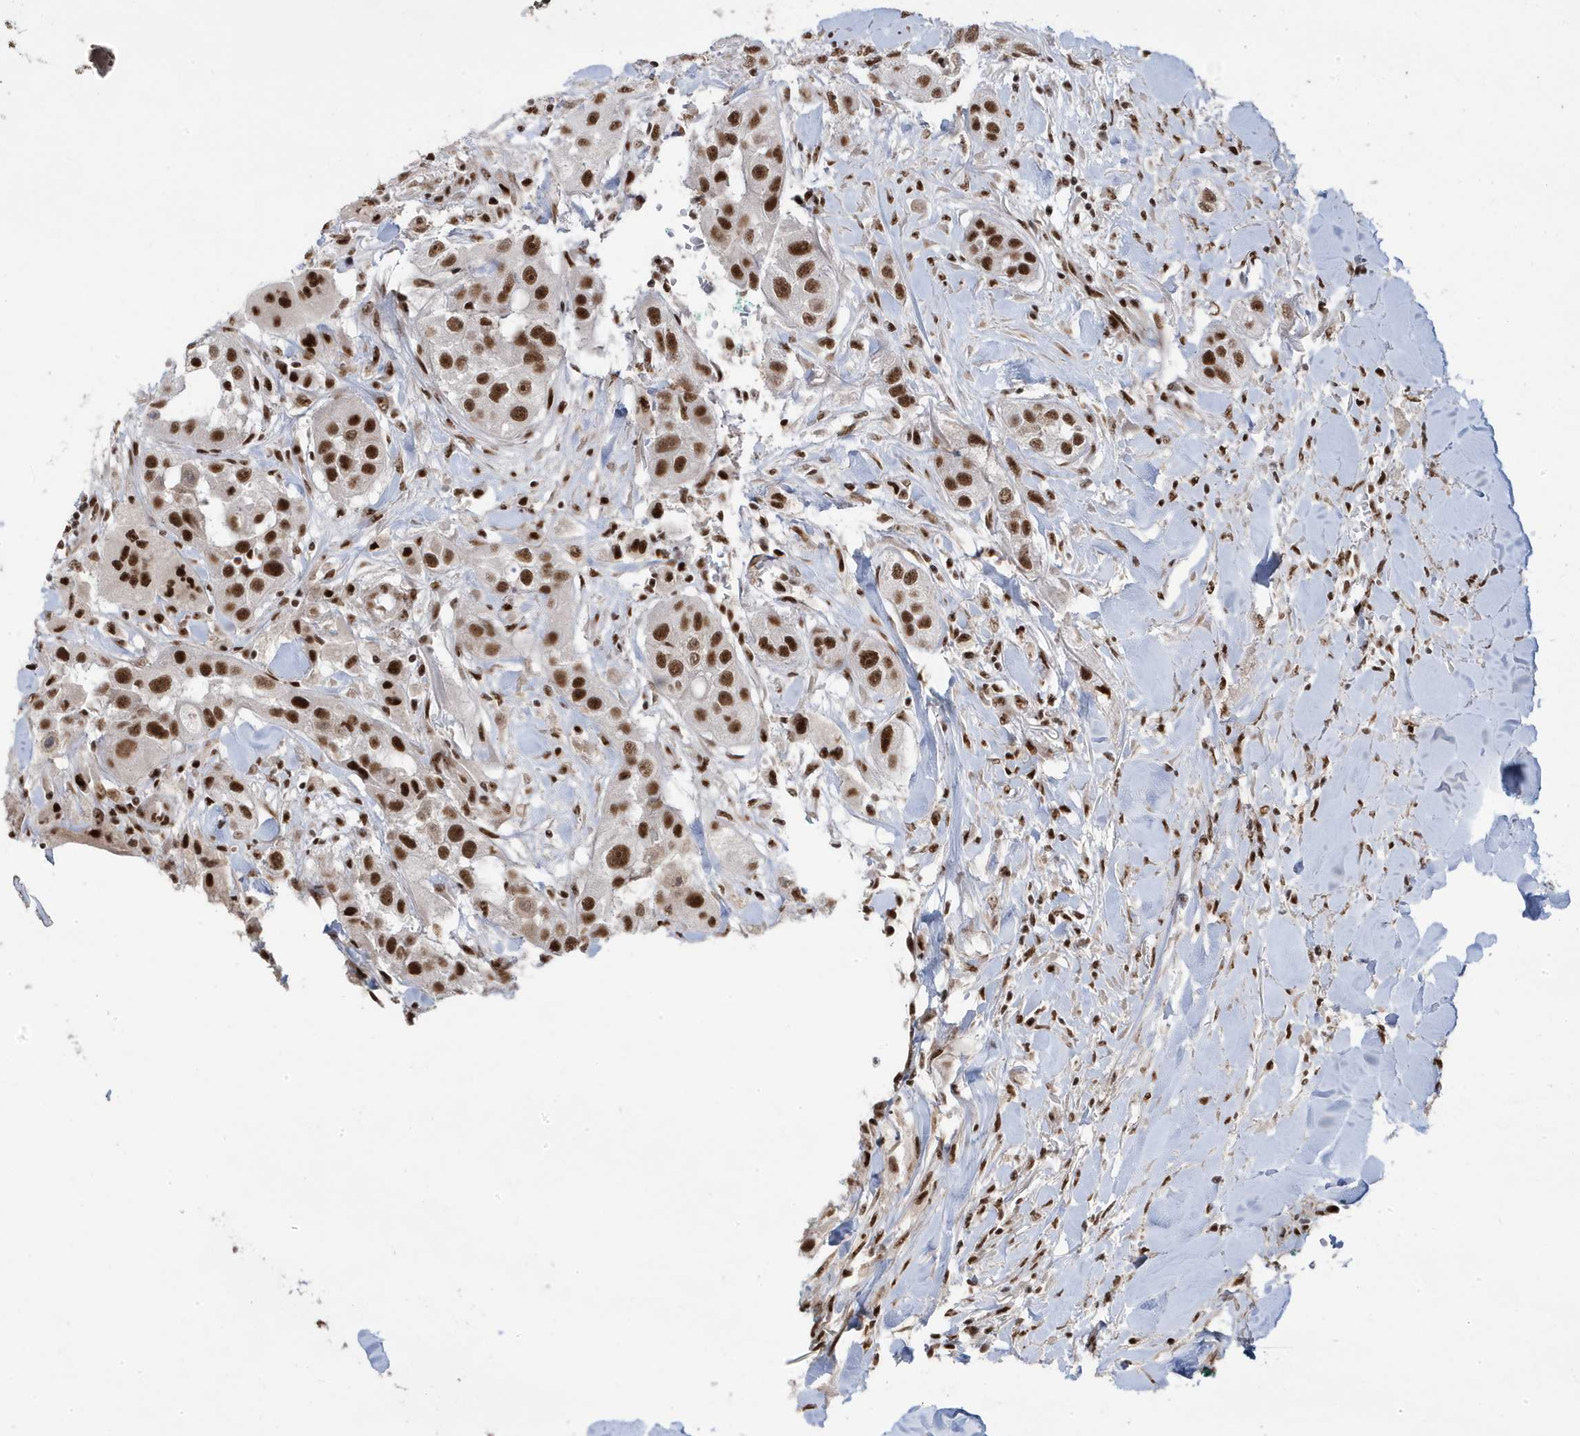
{"staining": {"intensity": "strong", "quantity": ">75%", "location": "nuclear"}, "tissue": "head and neck cancer", "cell_type": "Tumor cells", "image_type": "cancer", "snomed": [{"axis": "morphology", "description": "Normal tissue, NOS"}, {"axis": "morphology", "description": "Squamous cell carcinoma, NOS"}, {"axis": "topography", "description": "Skeletal muscle"}, {"axis": "topography", "description": "Head-Neck"}], "caption": "Tumor cells display high levels of strong nuclear expression in about >75% of cells in squamous cell carcinoma (head and neck).", "gene": "MTREX", "patient": {"sex": "male", "age": 51}}